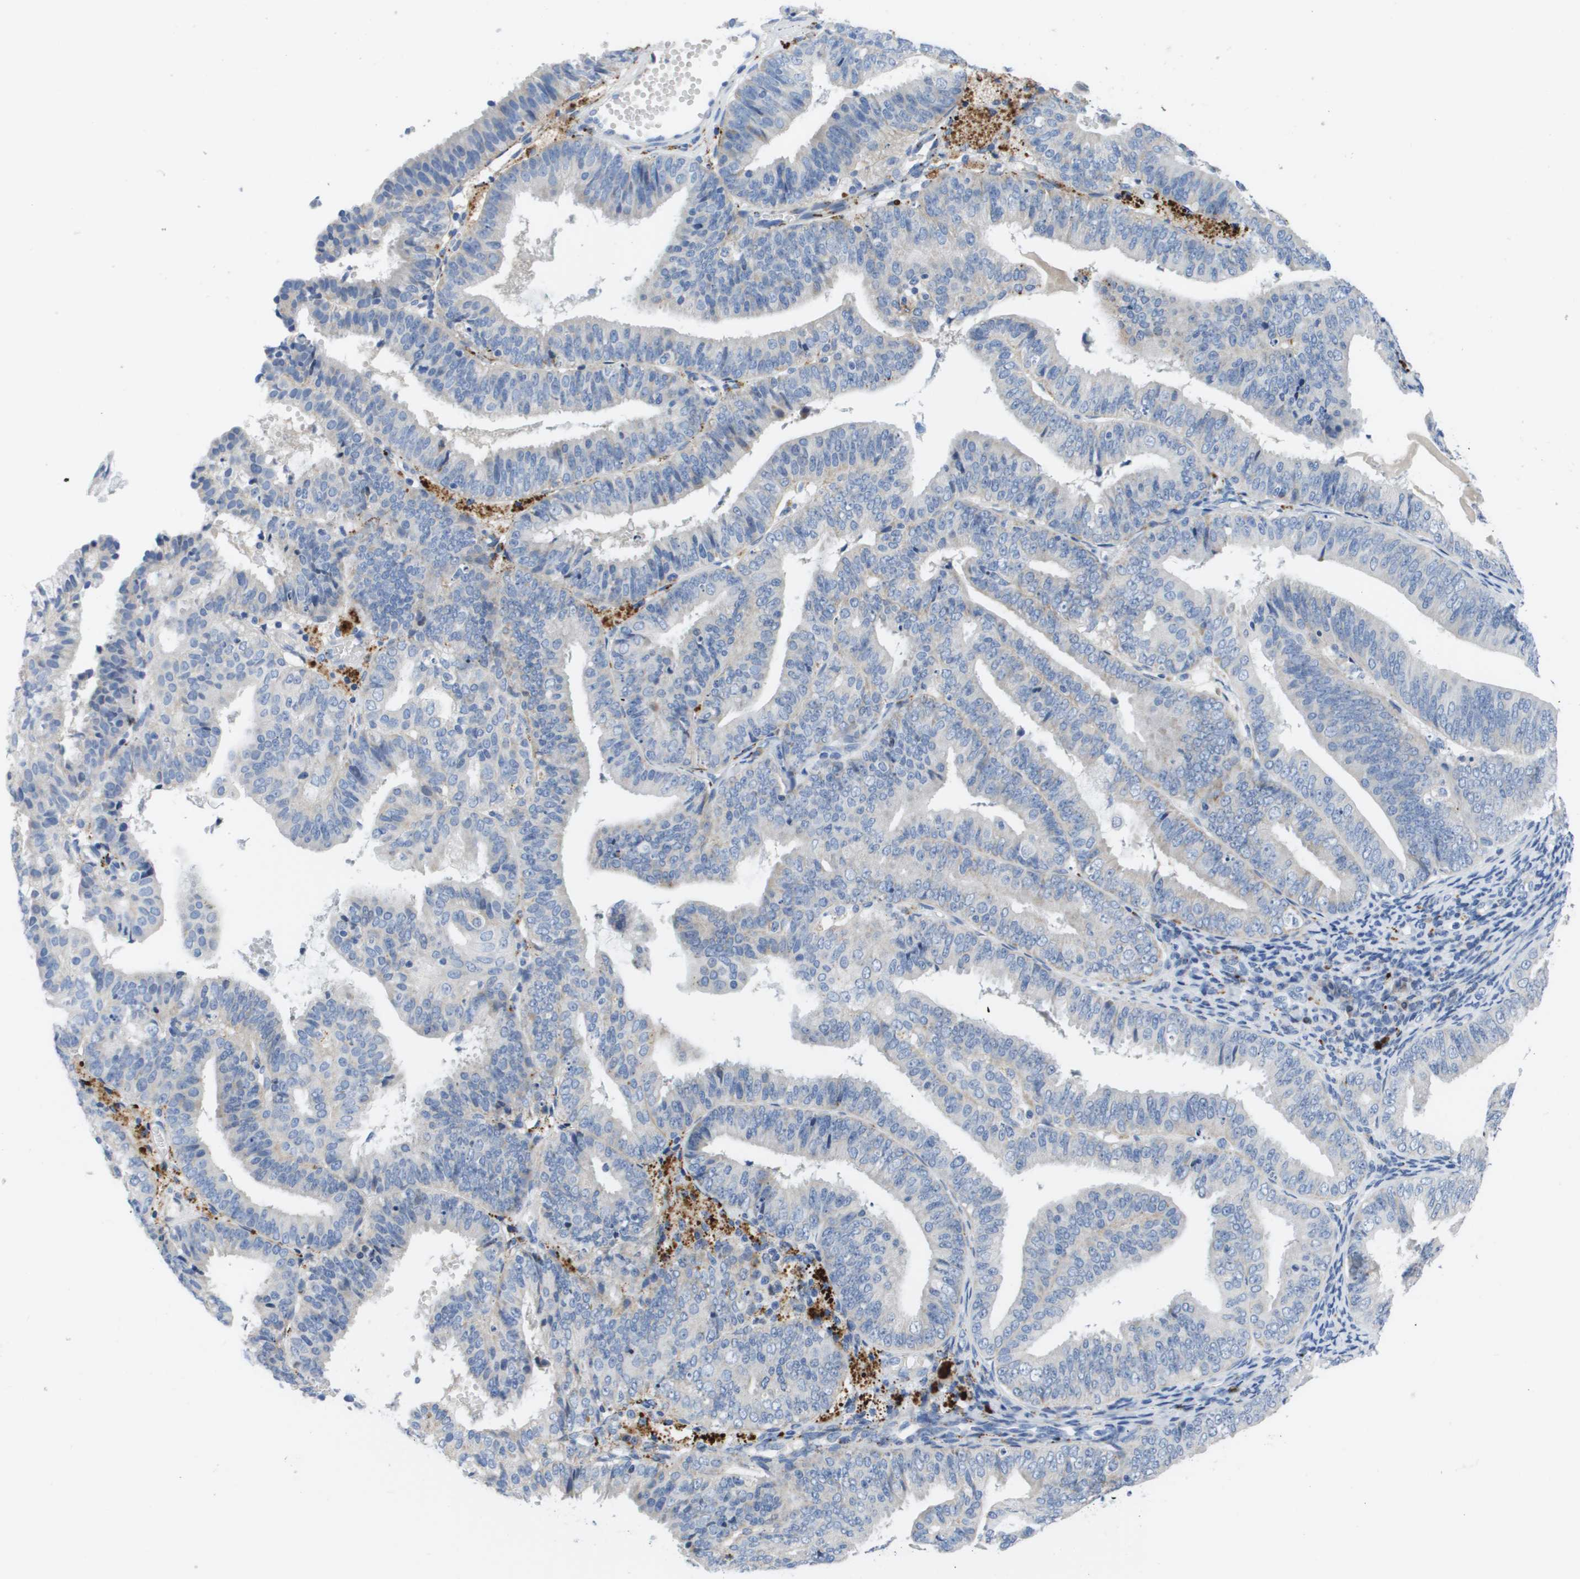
{"staining": {"intensity": "negative", "quantity": "none", "location": "none"}, "tissue": "endometrial cancer", "cell_type": "Tumor cells", "image_type": "cancer", "snomed": [{"axis": "morphology", "description": "Adenocarcinoma, NOS"}, {"axis": "topography", "description": "Endometrium"}], "caption": "An image of adenocarcinoma (endometrial) stained for a protein exhibits no brown staining in tumor cells.", "gene": "MS4A1", "patient": {"sex": "female", "age": 63}}